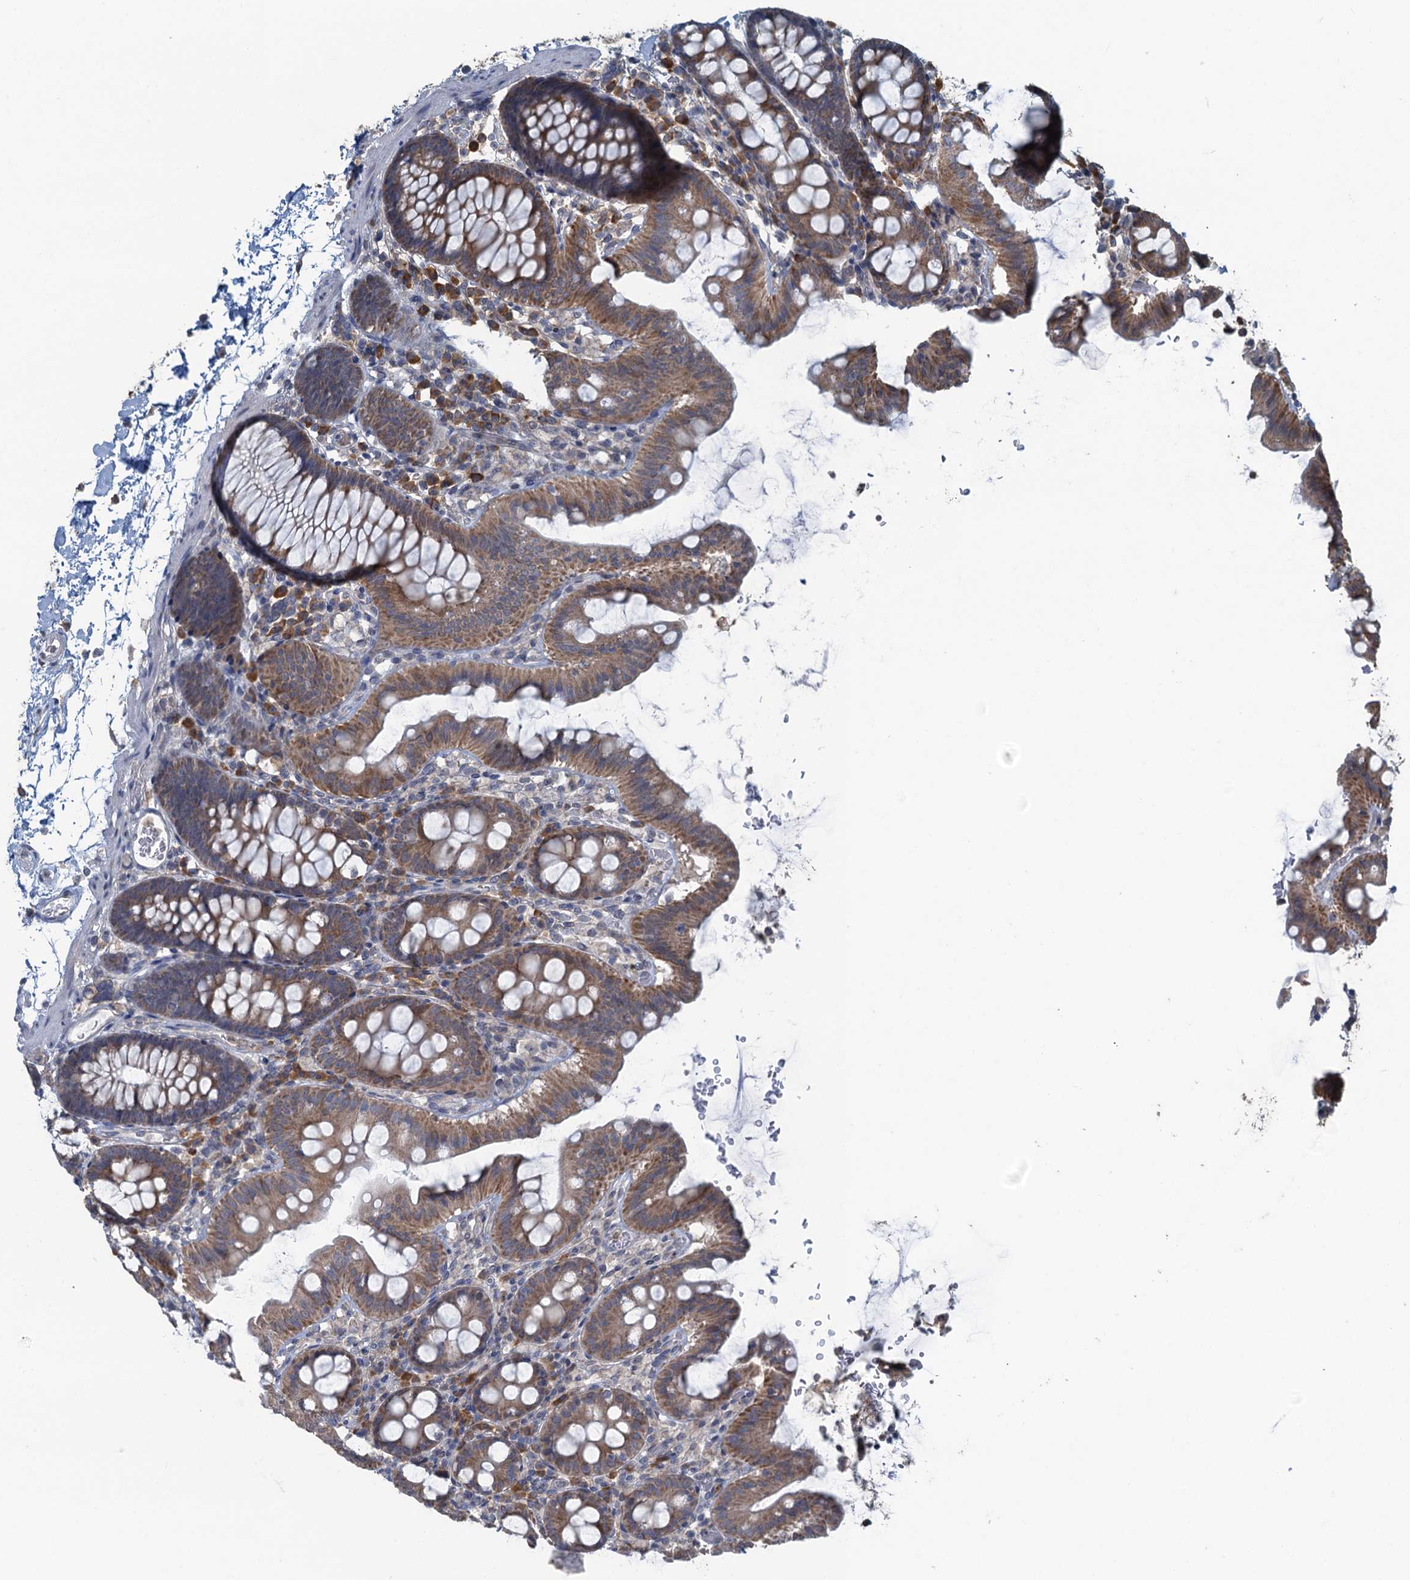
{"staining": {"intensity": "negative", "quantity": "none", "location": "none"}, "tissue": "colon", "cell_type": "Endothelial cells", "image_type": "normal", "snomed": [{"axis": "morphology", "description": "Normal tissue, NOS"}, {"axis": "topography", "description": "Colon"}], "caption": "IHC histopathology image of normal human colon stained for a protein (brown), which reveals no staining in endothelial cells. (DAB (3,3'-diaminobenzidine) IHC visualized using brightfield microscopy, high magnification).", "gene": "TEX35", "patient": {"sex": "male", "age": 75}}